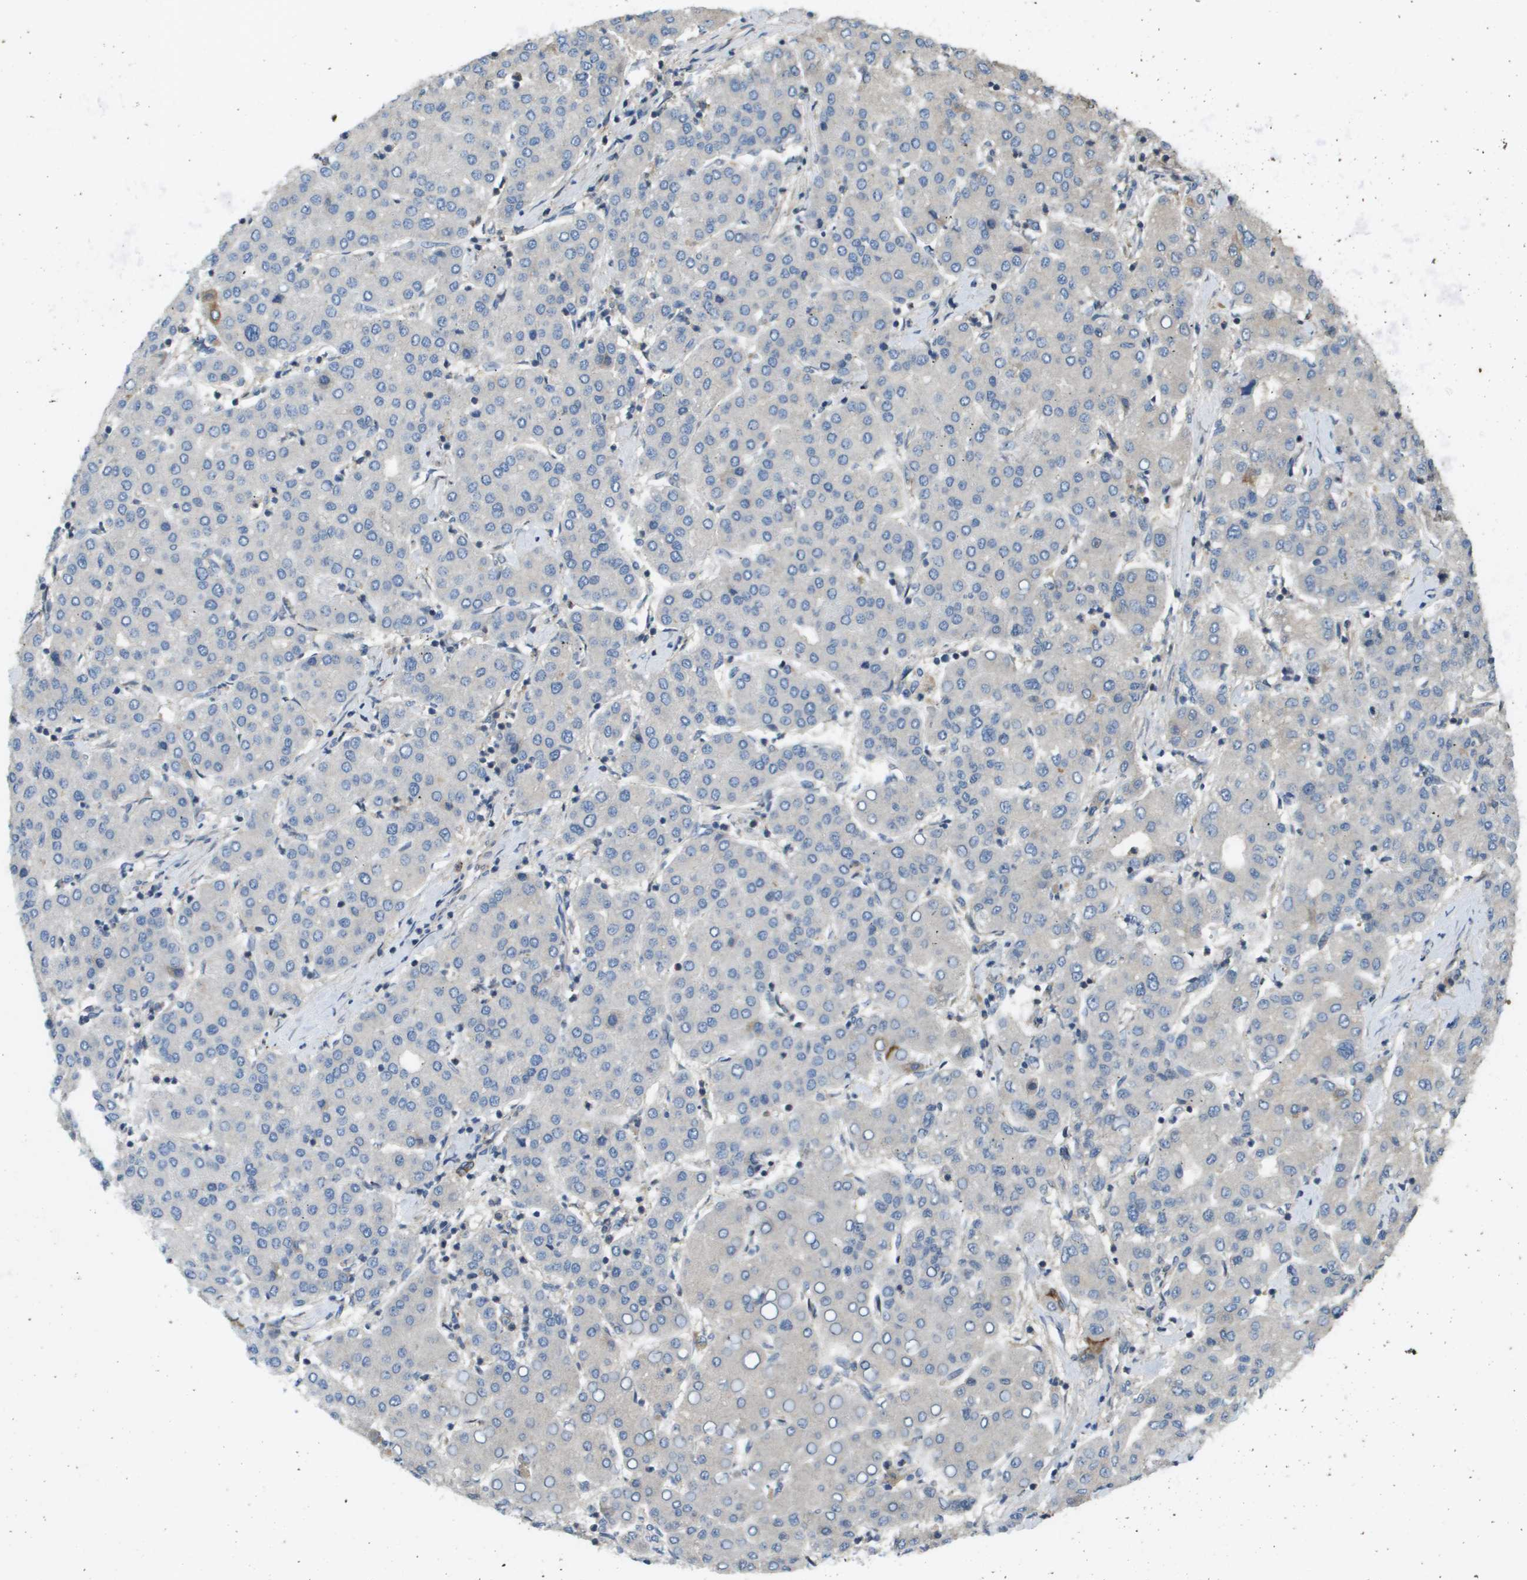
{"staining": {"intensity": "moderate", "quantity": "<25%", "location": "cytoplasmic/membranous"}, "tissue": "liver cancer", "cell_type": "Tumor cells", "image_type": "cancer", "snomed": [{"axis": "morphology", "description": "Carcinoma, Hepatocellular, NOS"}, {"axis": "topography", "description": "Liver"}], "caption": "A low amount of moderate cytoplasmic/membranous expression is present in about <25% of tumor cells in liver cancer (hepatocellular carcinoma) tissue.", "gene": "KRT23", "patient": {"sex": "male", "age": 65}}